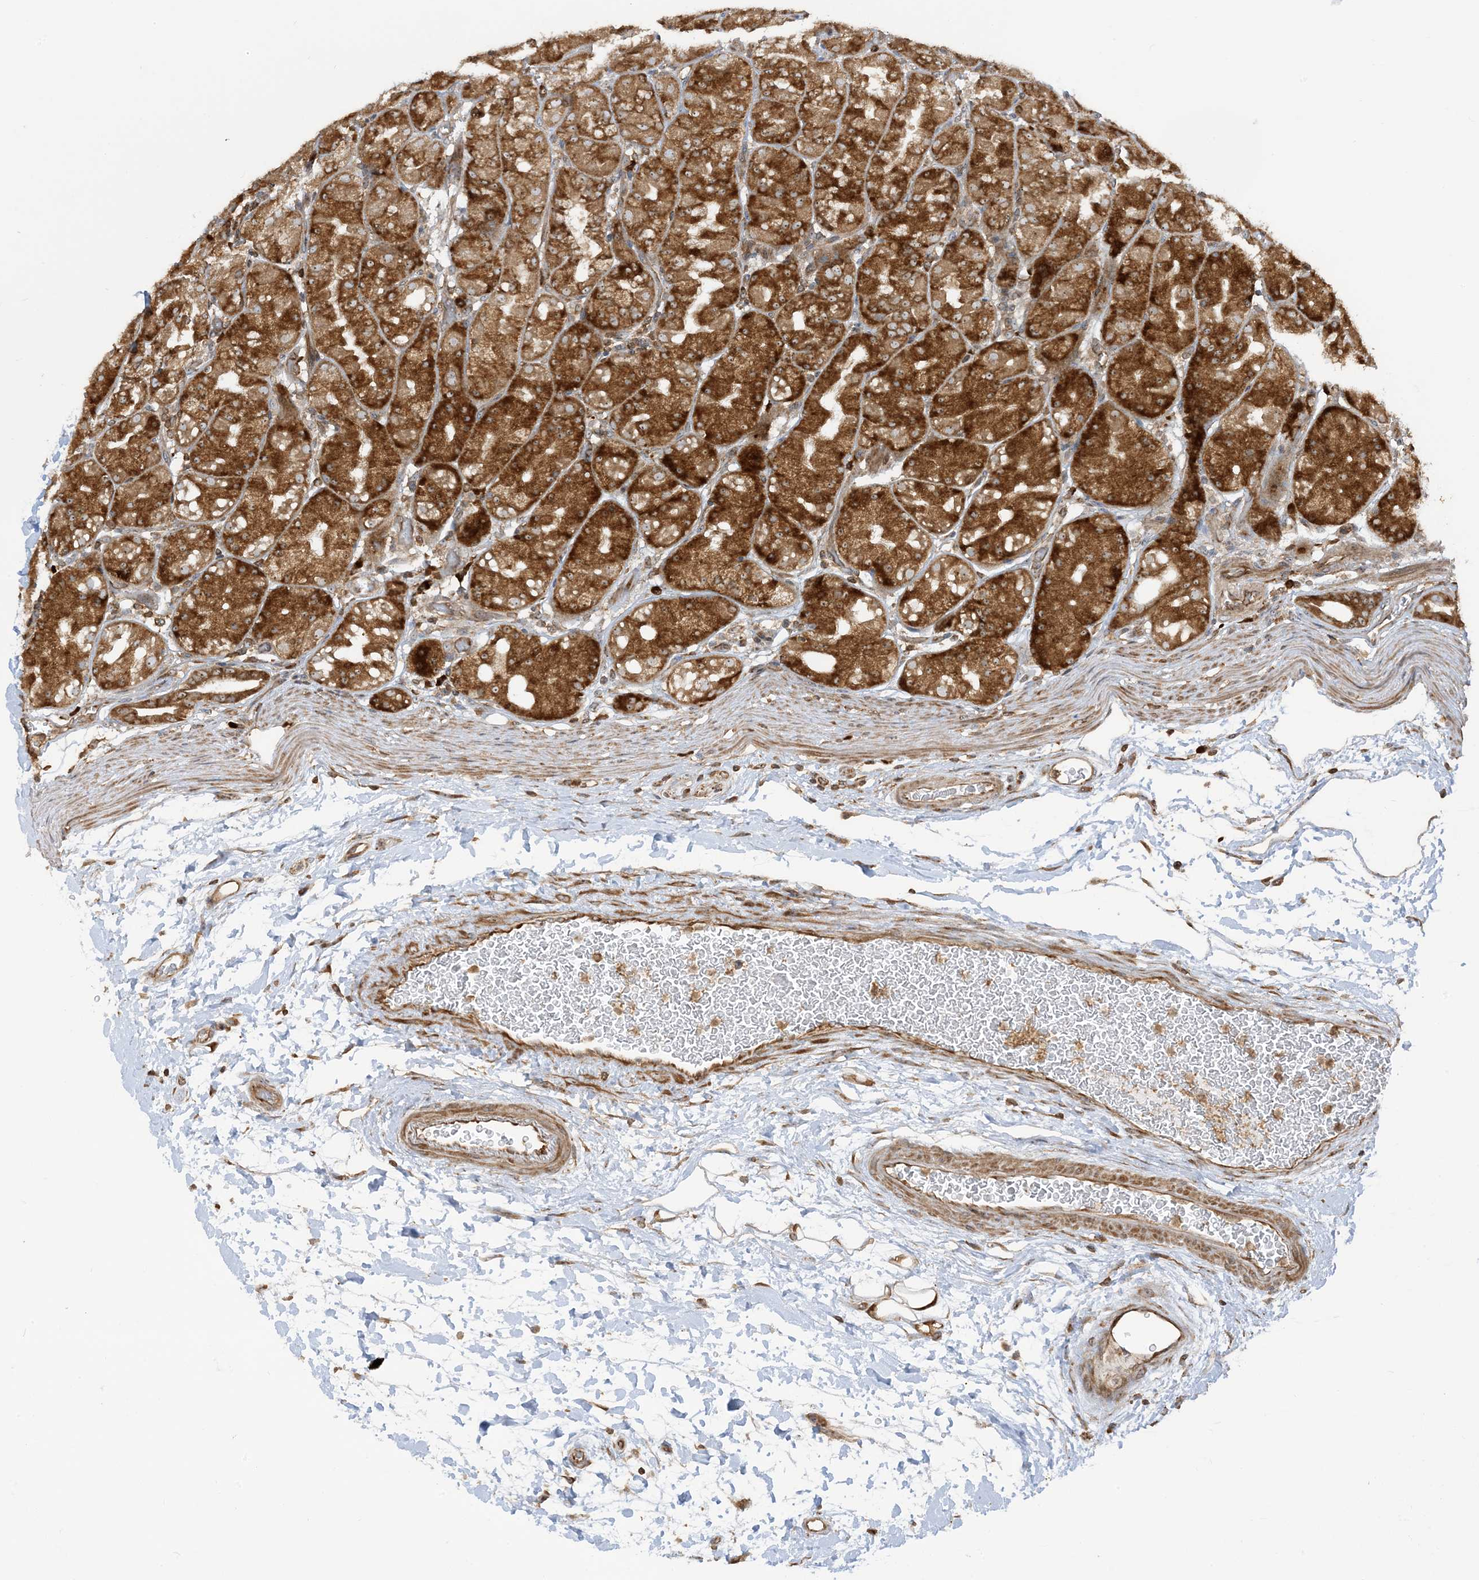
{"staining": {"intensity": "strong", "quantity": ">75%", "location": "cytoplasmic/membranous,nuclear"}, "tissue": "stomach", "cell_type": "Glandular cells", "image_type": "normal", "snomed": [{"axis": "morphology", "description": "Normal tissue, NOS"}, {"axis": "topography", "description": "Stomach, upper"}], "caption": "The image exhibits immunohistochemical staining of normal stomach. There is strong cytoplasmic/membranous,nuclear staining is seen in about >75% of glandular cells.", "gene": "SRP72", "patient": {"sex": "male", "age": 48}}